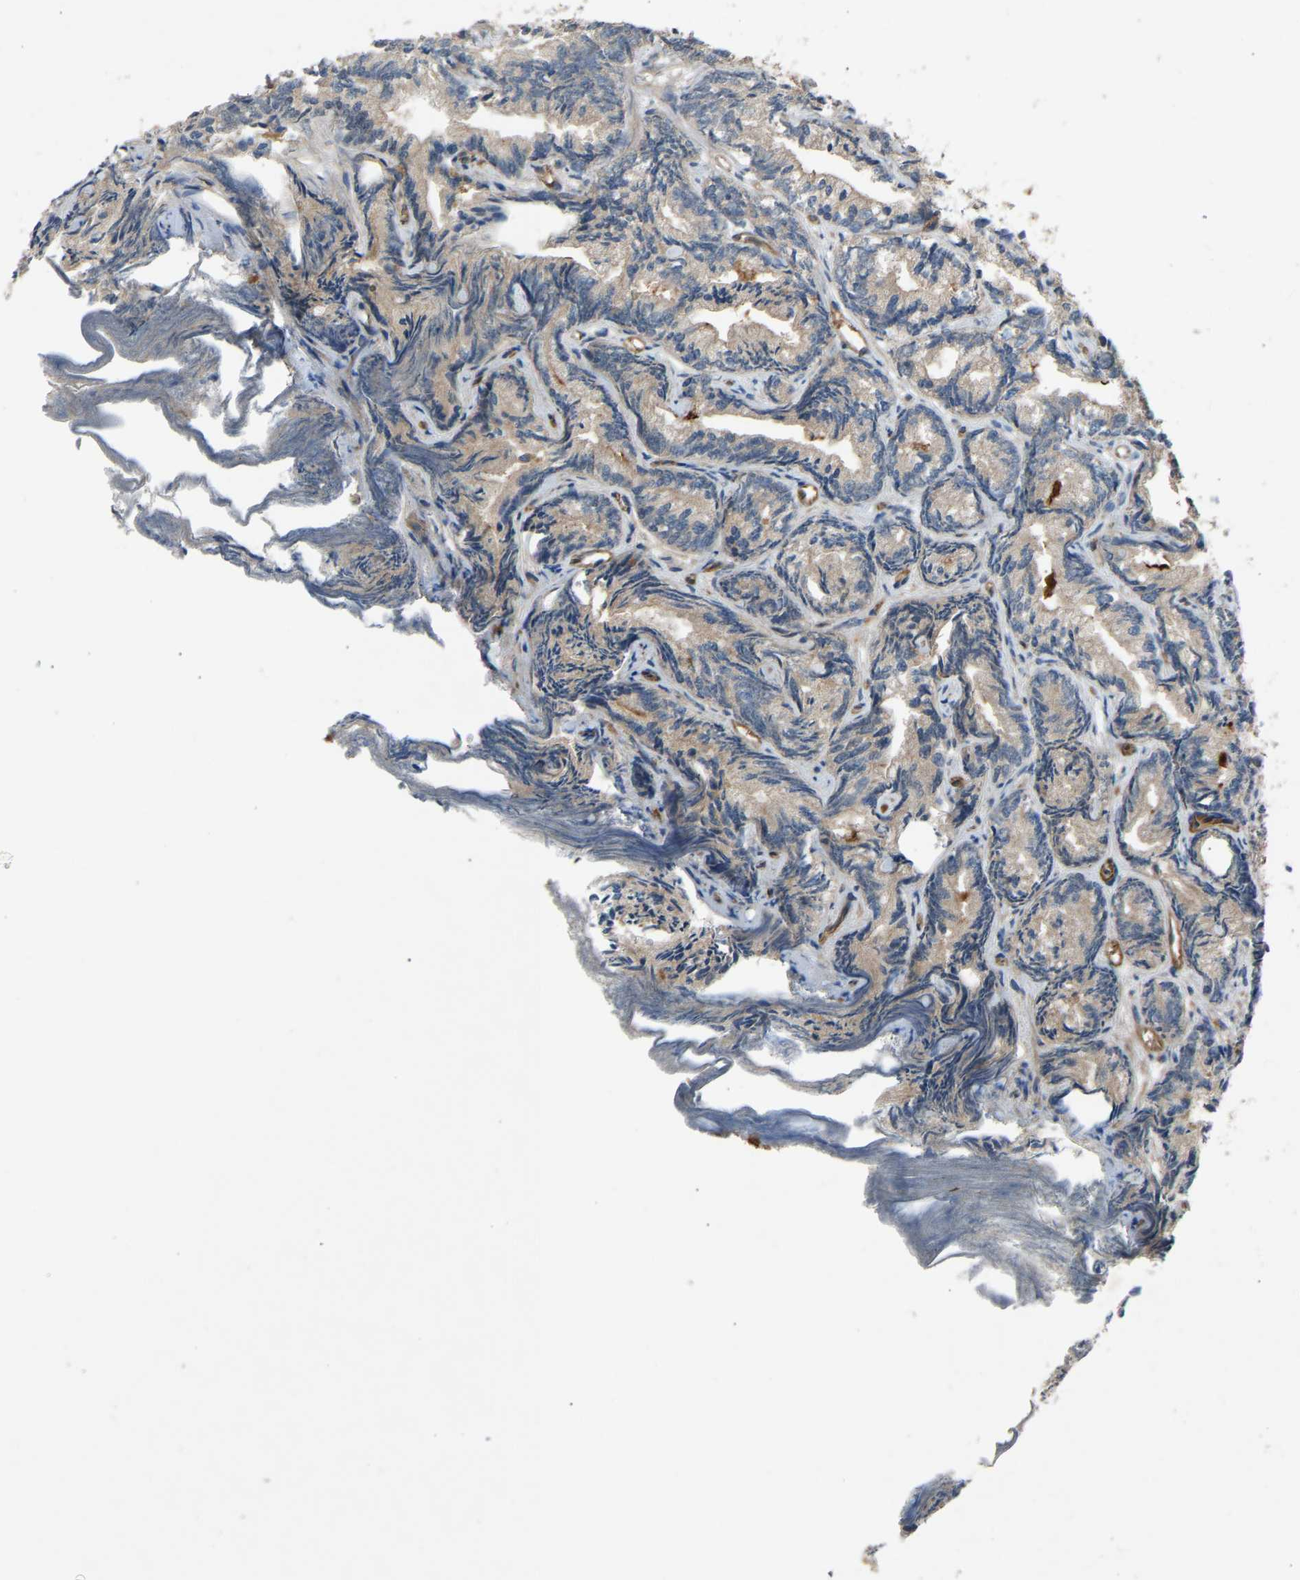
{"staining": {"intensity": "weak", "quantity": "25%-75%", "location": "cytoplasmic/membranous"}, "tissue": "prostate cancer", "cell_type": "Tumor cells", "image_type": "cancer", "snomed": [{"axis": "morphology", "description": "Adenocarcinoma, Low grade"}, {"axis": "topography", "description": "Prostate"}], "caption": "Prostate cancer stained for a protein demonstrates weak cytoplasmic/membranous positivity in tumor cells.", "gene": "GAS2L1", "patient": {"sex": "male", "age": 89}}